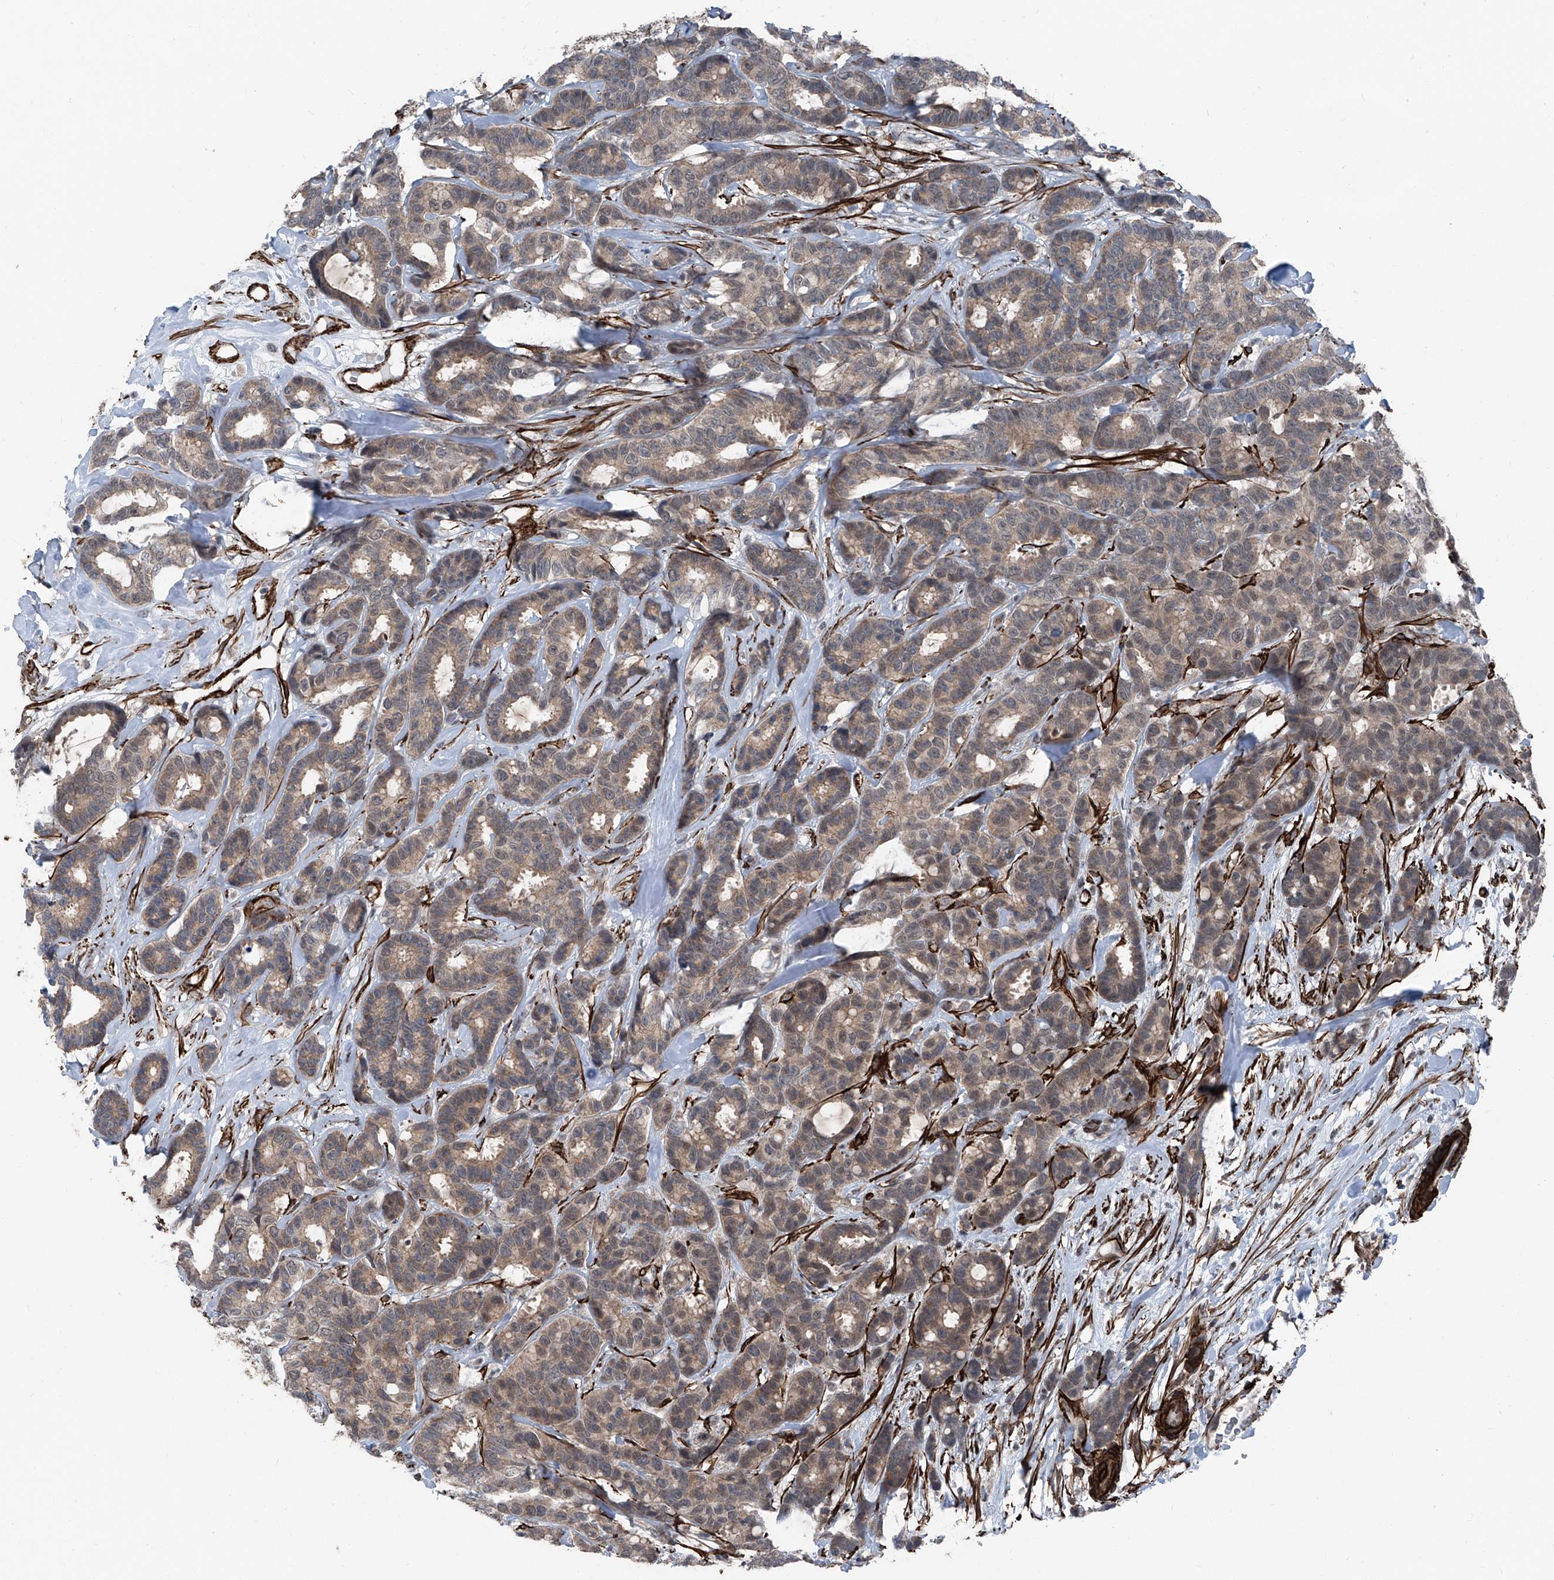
{"staining": {"intensity": "weak", "quantity": ">75%", "location": "cytoplasmic/membranous"}, "tissue": "breast cancer", "cell_type": "Tumor cells", "image_type": "cancer", "snomed": [{"axis": "morphology", "description": "Duct carcinoma"}, {"axis": "topography", "description": "Breast"}], "caption": "About >75% of tumor cells in human breast cancer exhibit weak cytoplasmic/membranous protein positivity as visualized by brown immunohistochemical staining.", "gene": "COA7", "patient": {"sex": "female", "age": 87}}